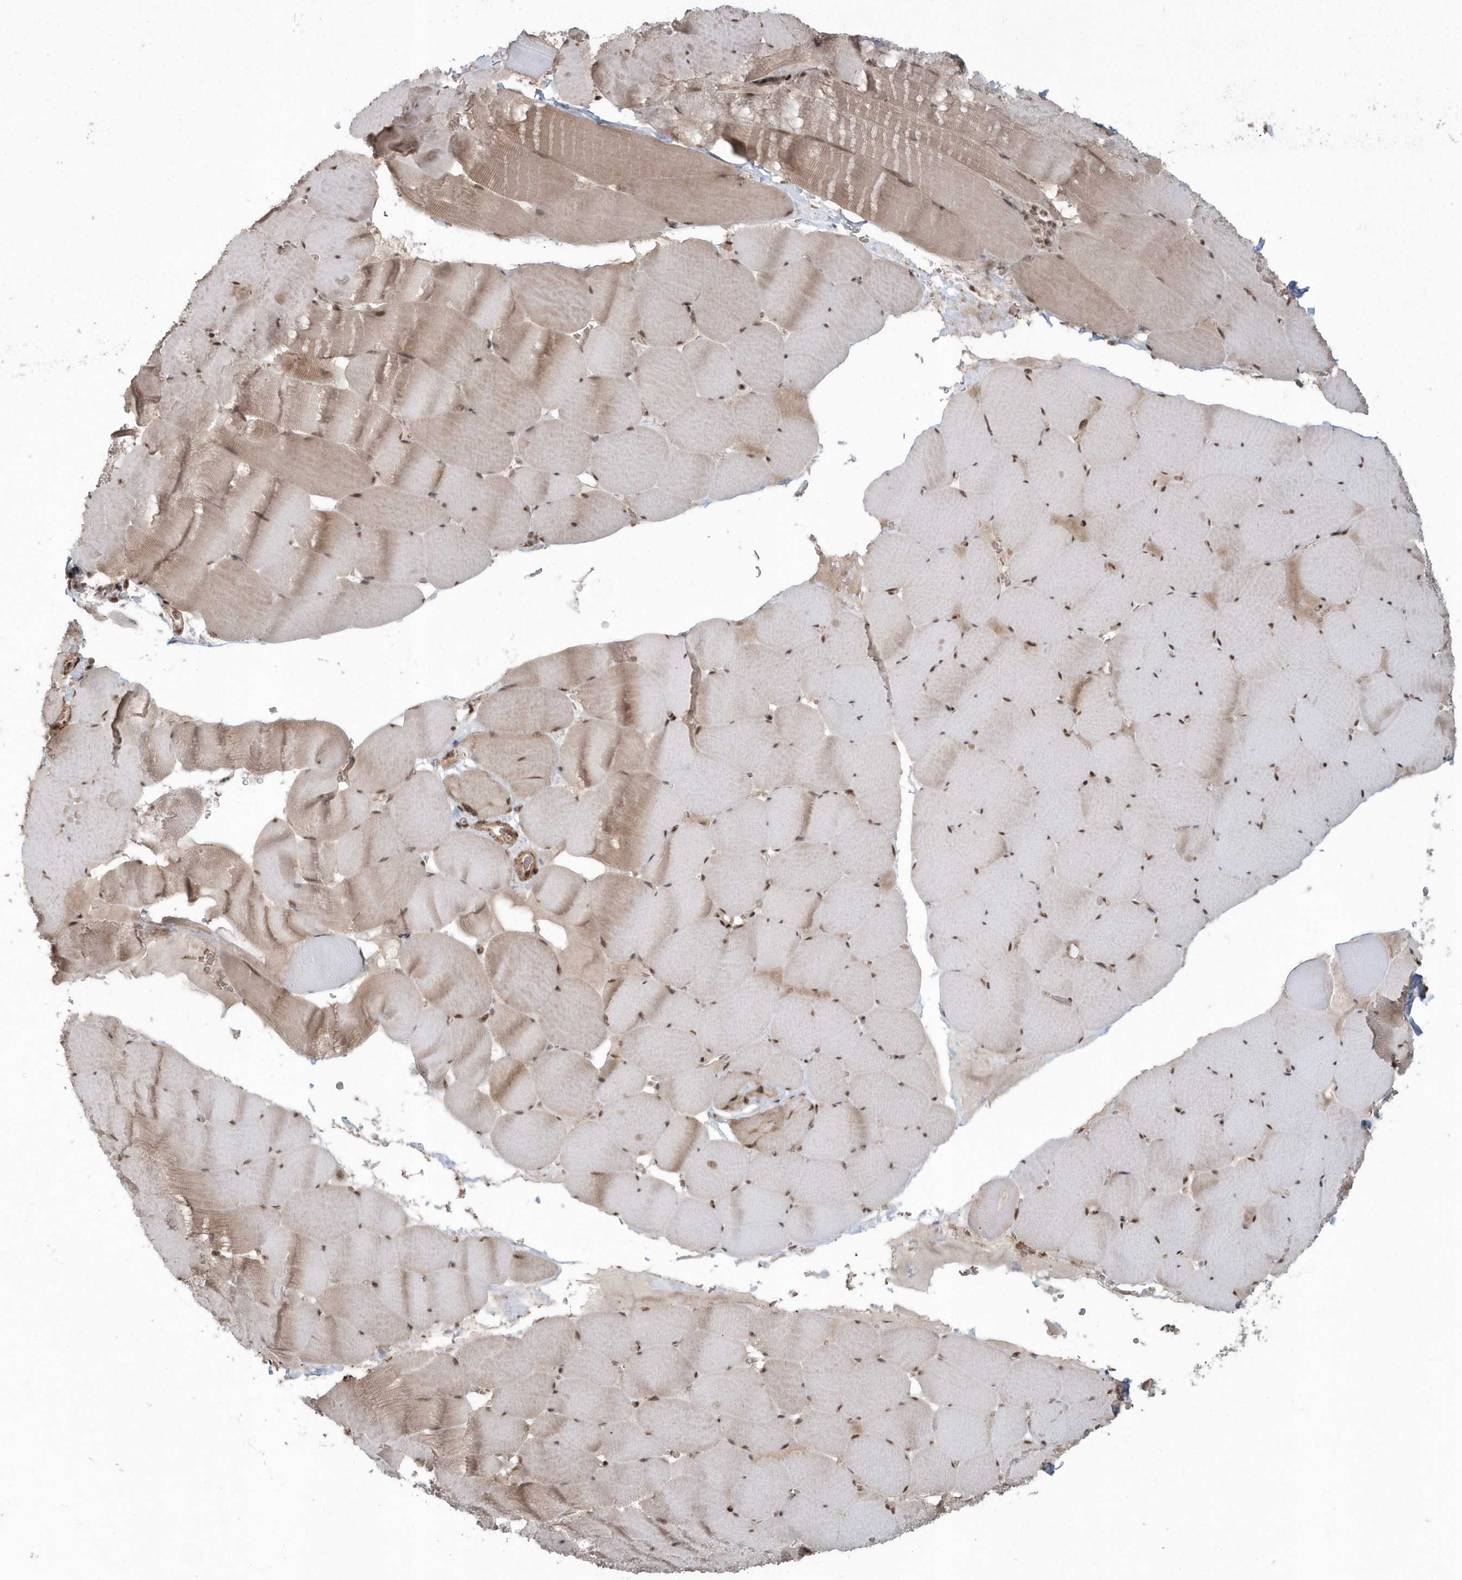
{"staining": {"intensity": "moderate", "quantity": ">75%", "location": "cytoplasmic/membranous,nuclear"}, "tissue": "skeletal muscle", "cell_type": "Myocytes", "image_type": "normal", "snomed": [{"axis": "morphology", "description": "Normal tissue, NOS"}, {"axis": "topography", "description": "Skeletal muscle"}], "caption": "About >75% of myocytes in unremarkable human skeletal muscle show moderate cytoplasmic/membranous,nuclear protein positivity as visualized by brown immunohistochemical staining.", "gene": "EPB41L4A", "patient": {"sex": "male", "age": 62}}